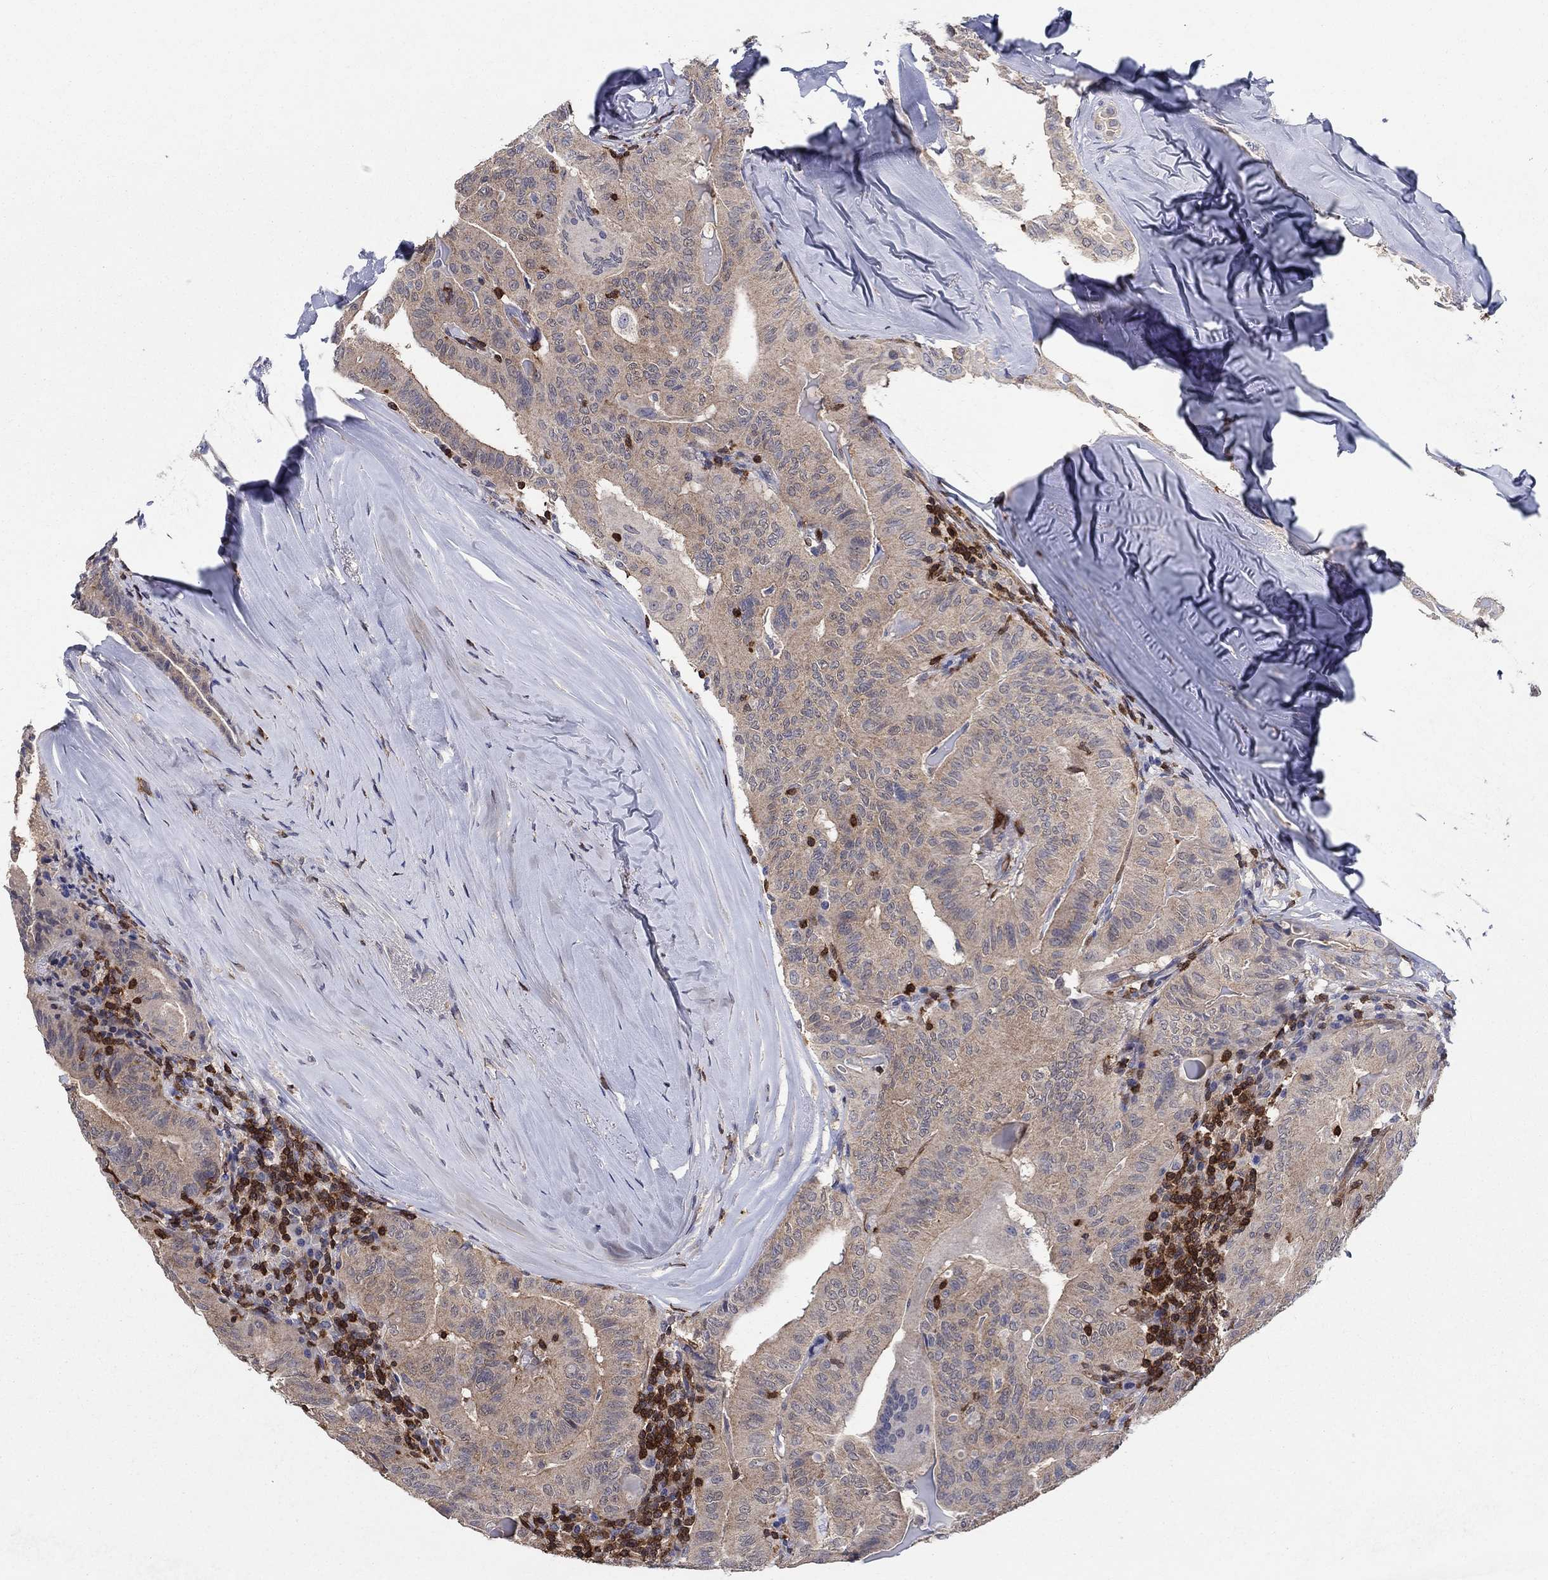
{"staining": {"intensity": "weak", "quantity": "25%-75%", "location": "cytoplasmic/membranous"}, "tissue": "thyroid cancer", "cell_type": "Tumor cells", "image_type": "cancer", "snomed": [{"axis": "morphology", "description": "Papillary adenocarcinoma, NOS"}, {"axis": "topography", "description": "Thyroid gland"}], "caption": "DAB immunohistochemical staining of human thyroid cancer shows weak cytoplasmic/membranous protein positivity in approximately 25%-75% of tumor cells.", "gene": "AGFG2", "patient": {"sex": "female", "age": 68}}